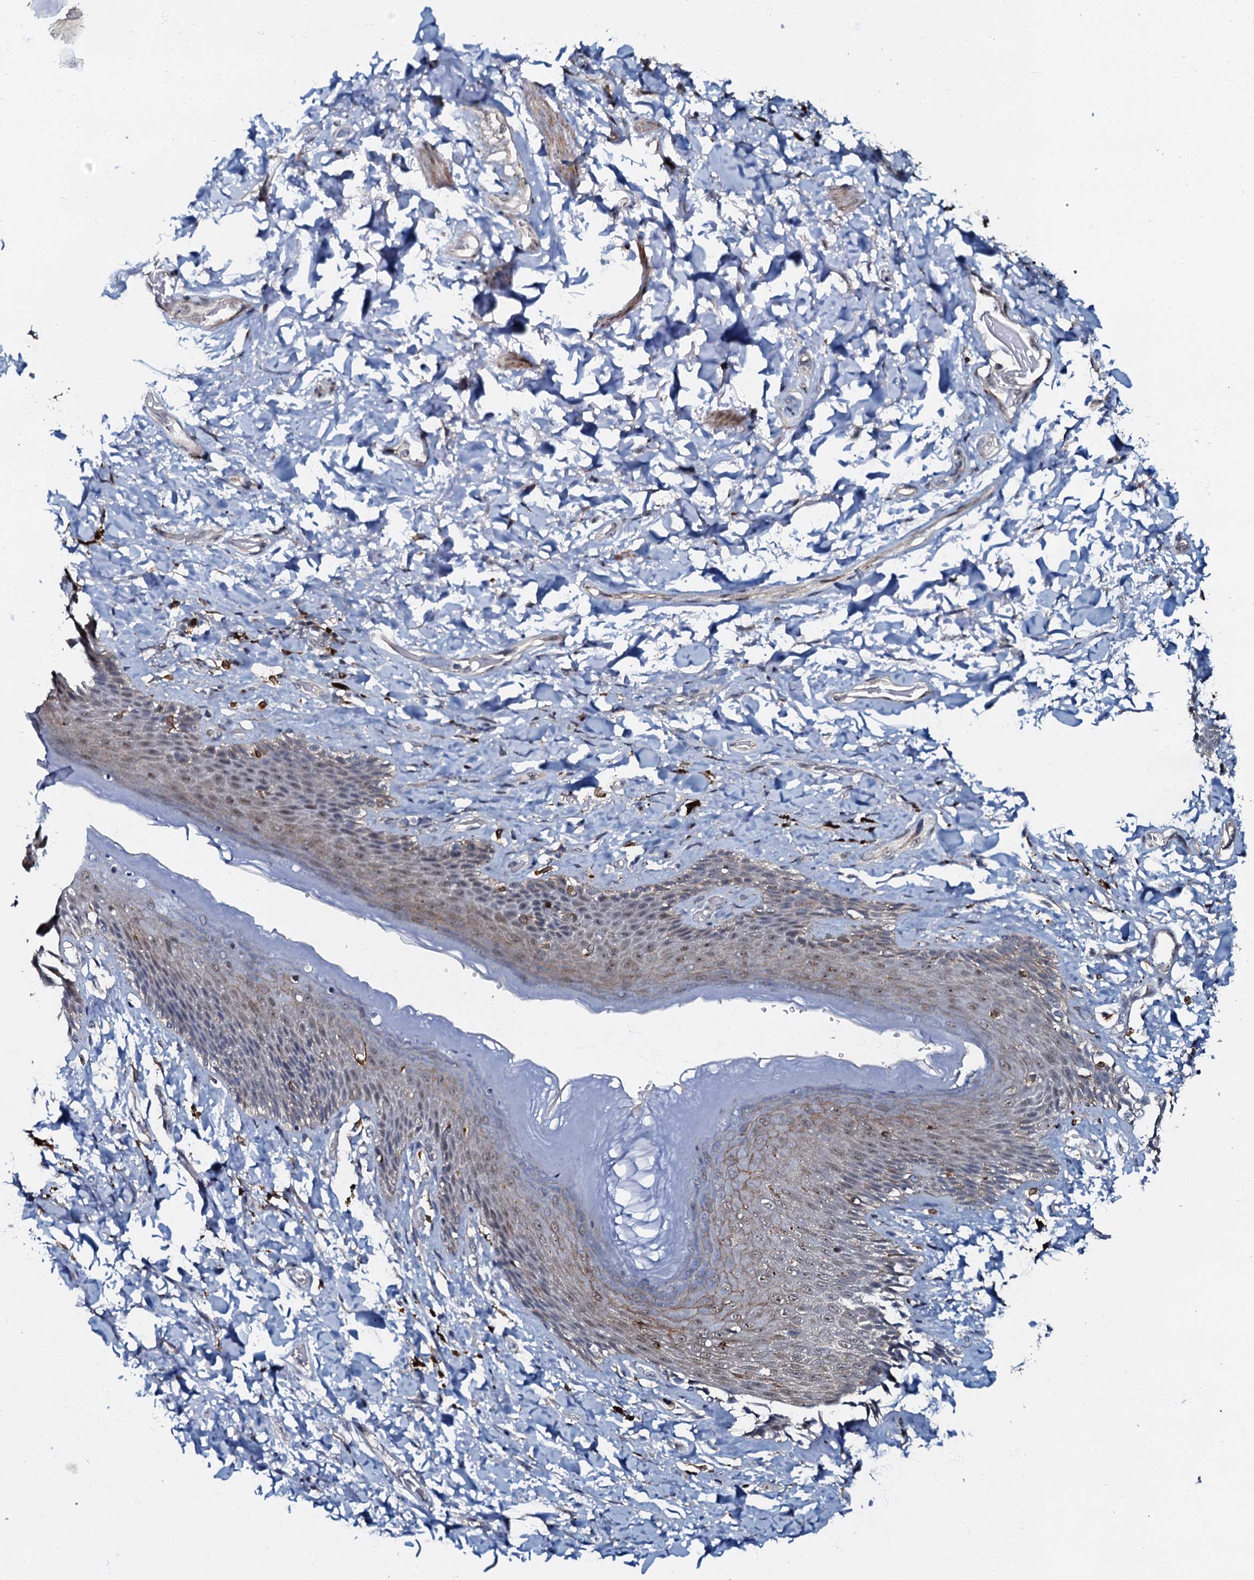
{"staining": {"intensity": "moderate", "quantity": "25%-75%", "location": "cytoplasmic/membranous,nuclear"}, "tissue": "skin", "cell_type": "Epidermal cells", "image_type": "normal", "snomed": [{"axis": "morphology", "description": "Normal tissue, NOS"}, {"axis": "topography", "description": "Anal"}], "caption": "Epidermal cells reveal medium levels of moderate cytoplasmic/membranous,nuclear positivity in about 25%-75% of cells in unremarkable skin. Immunohistochemistry (ihc) stains the protein in brown and the nuclei are stained blue.", "gene": "OLAH", "patient": {"sex": "female", "age": 78}}